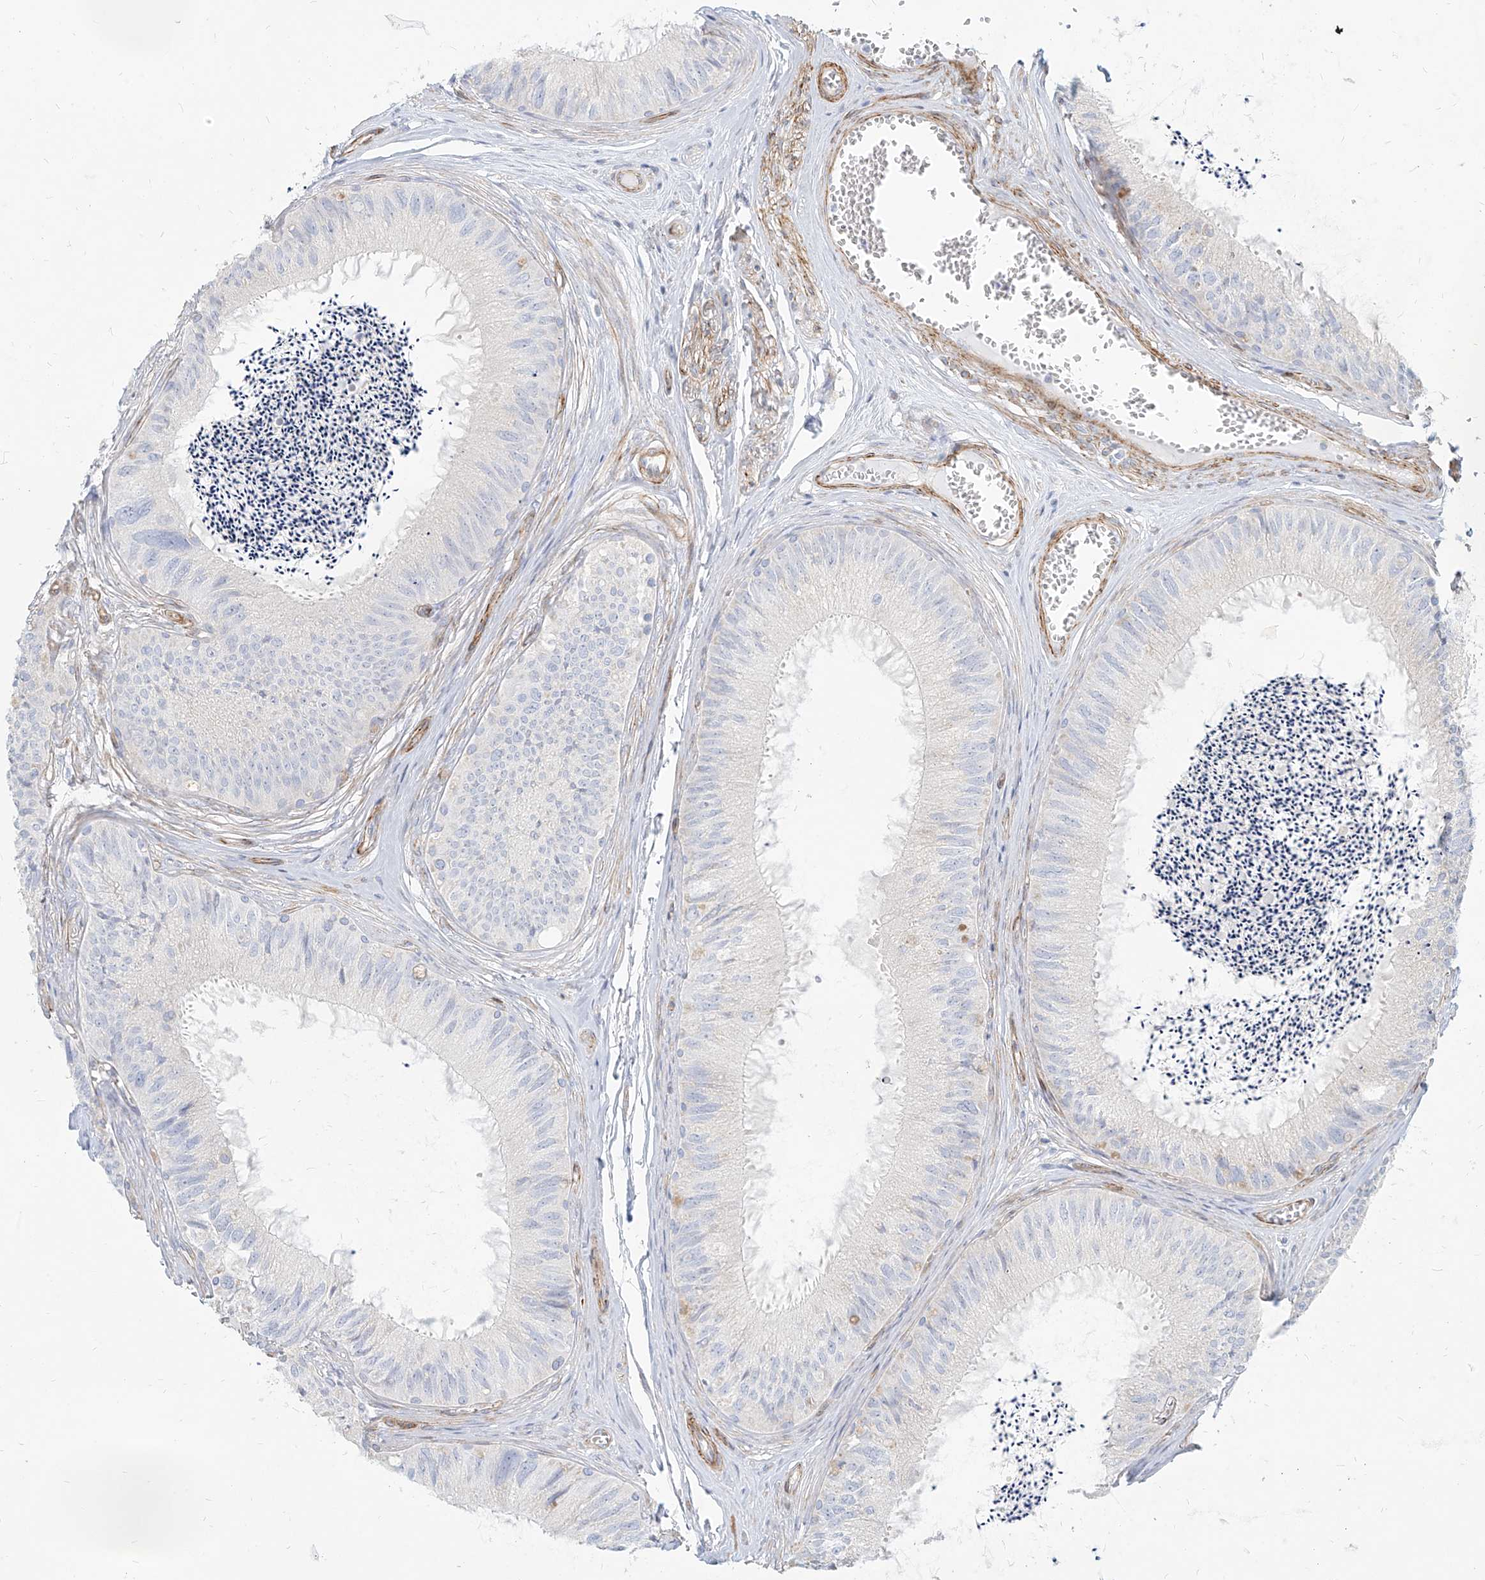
{"staining": {"intensity": "negative", "quantity": "none", "location": "none"}, "tissue": "epididymis", "cell_type": "Glandular cells", "image_type": "normal", "snomed": [{"axis": "morphology", "description": "Normal tissue, NOS"}, {"axis": "topography", "description": "Epididymis"}], "caption": "This is an immunohistochemistry (IHC) photomicrograph of normal human epididymis. There is no expression in glandular cells.", "gene": "ITPKB", "patient": {"sex": "male", "age": 79}}